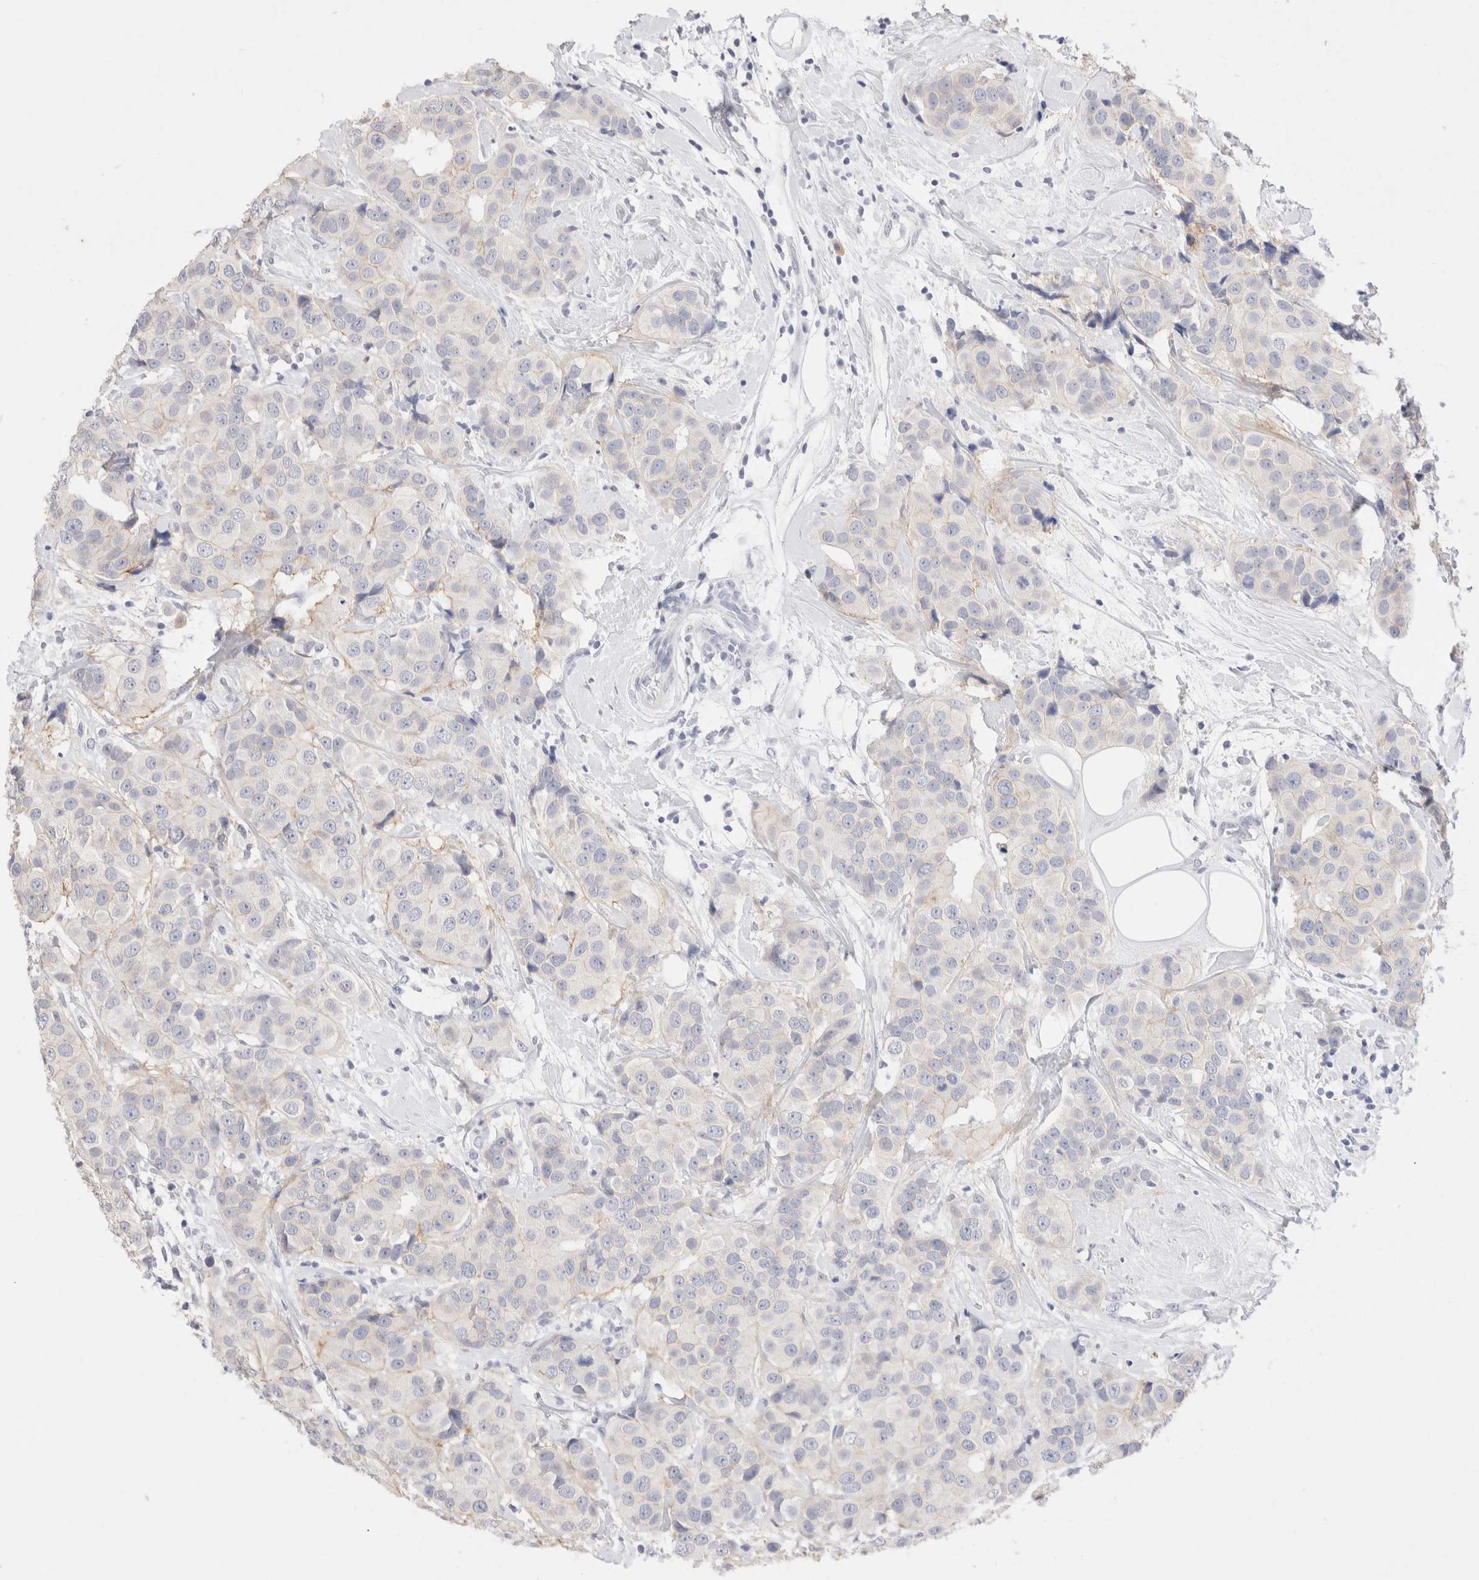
{"staining": {"intensity": "negative", "quantity": "none", "location": "none"}, "tissue": "breast cancer", "cell_type": "Tumor cells", "image_type": "cancer", "snomed": [{"axis": "morphology", "description": "Normal tissue, NOS"}, {"axis": "morphology", "description": "Duct carcinoma"}, {"axis": "topography", "description": "Breast"}], "caption": "High power microscopy image of an IHC histopathology image of breast cancer (infiltrating ductal carcinoma), revealing no significant expression in tumor cells. (DAB immunohistochemistry (IHC) visualized using brightfield microscopy, high magnification).", "gene": "EPCAM", "patient": {"sex": "female", "age": 39}}